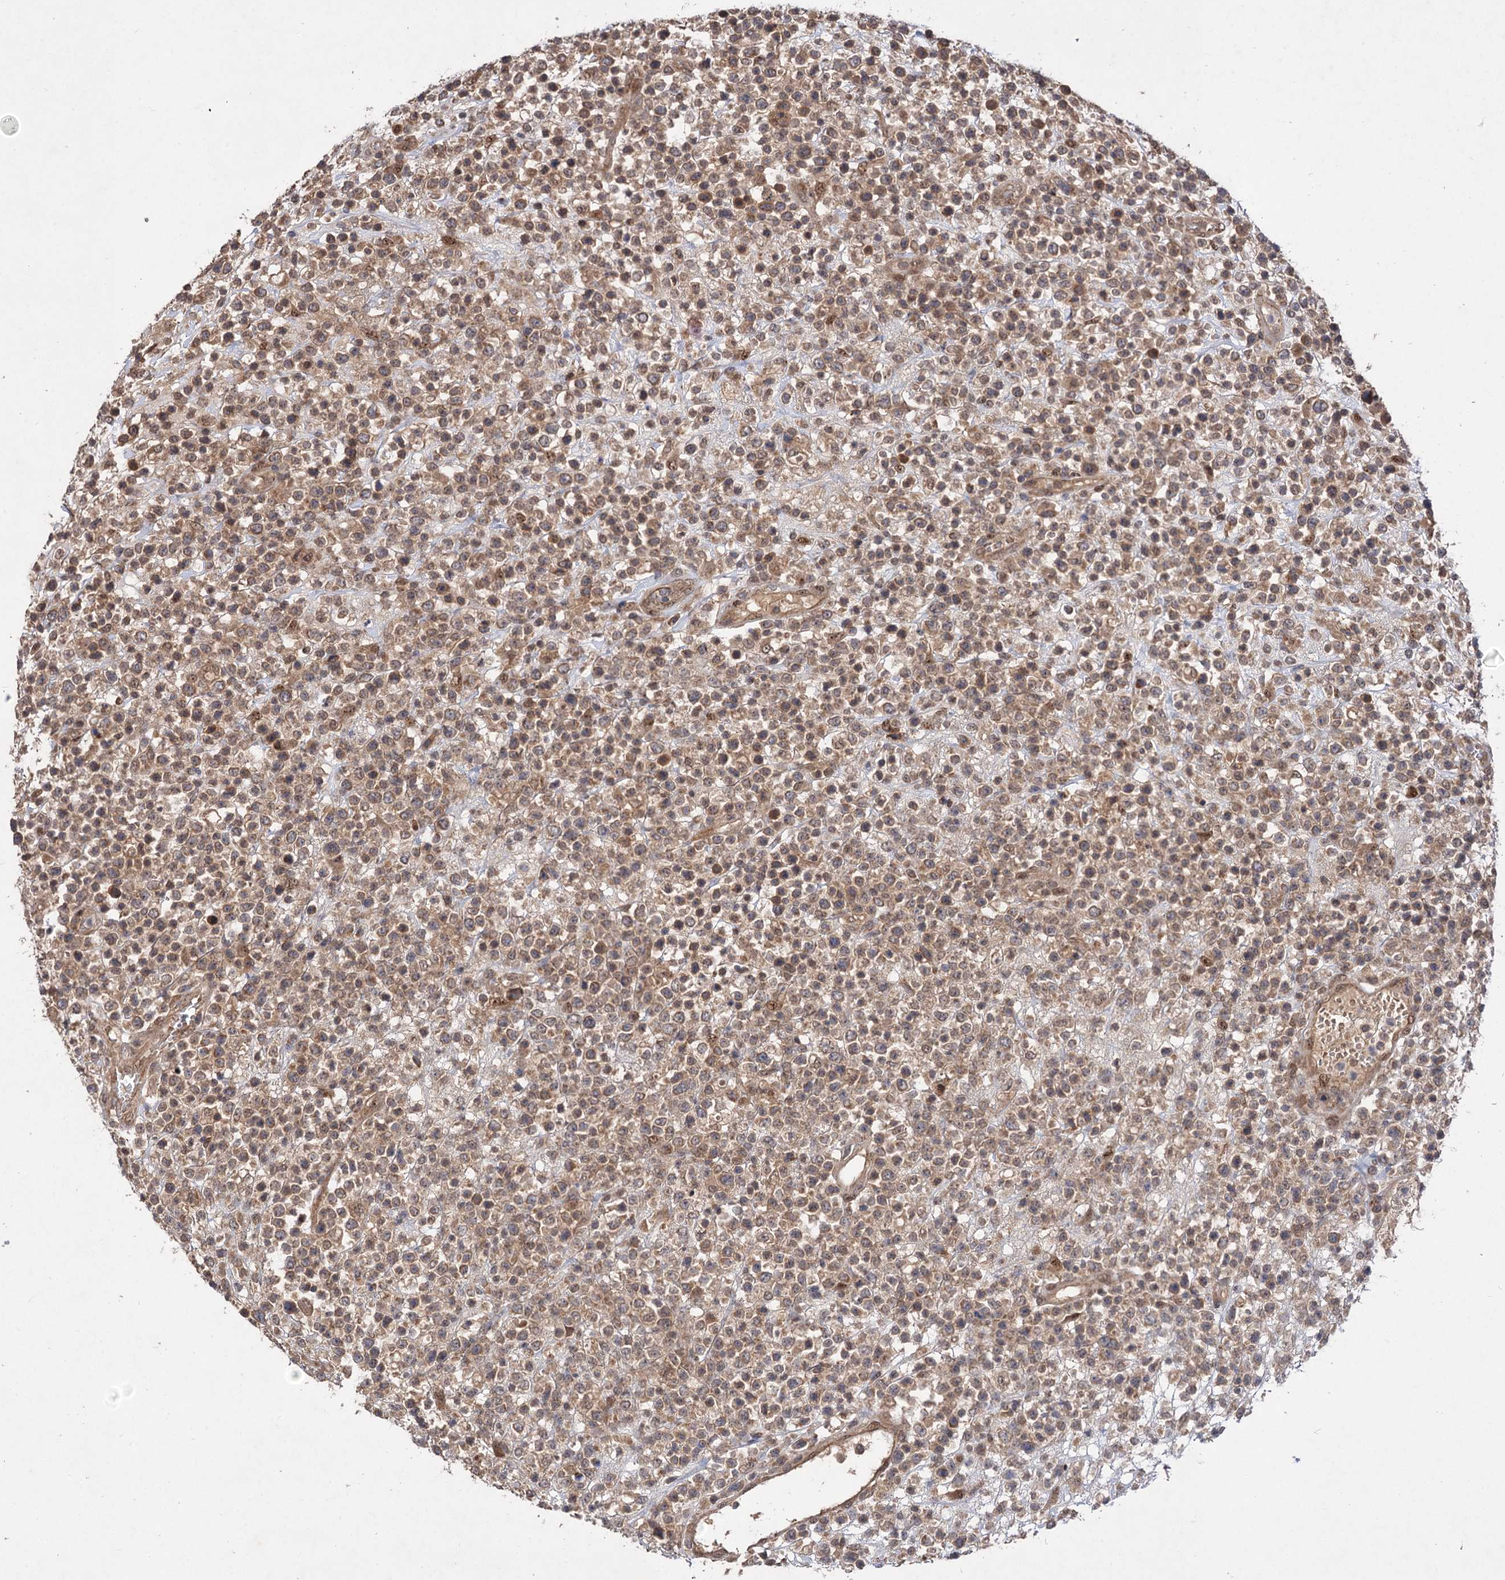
{"staining": {"intensity": "moderate", "quantity": ">75%", "location": "cytoplasmic/membranous"}, "tissue": "lymphoma", "cell_type": "Tumor cells", "image_type": "cancer", "snomed": [{"axis": "morphology", "description": "Malignant lymphoma, non-Hodgkin's type, High grade"}, {"axis": "topography", "description": "Colon"}], "caption": "Human lymphoma stained for a protein (brown) exhibits moderate cytoplasmic/membranous positive positivity in about >75% of tumor cells.", "gene": "FBXW8", "patient": {"sex": "female", "age": 53}}